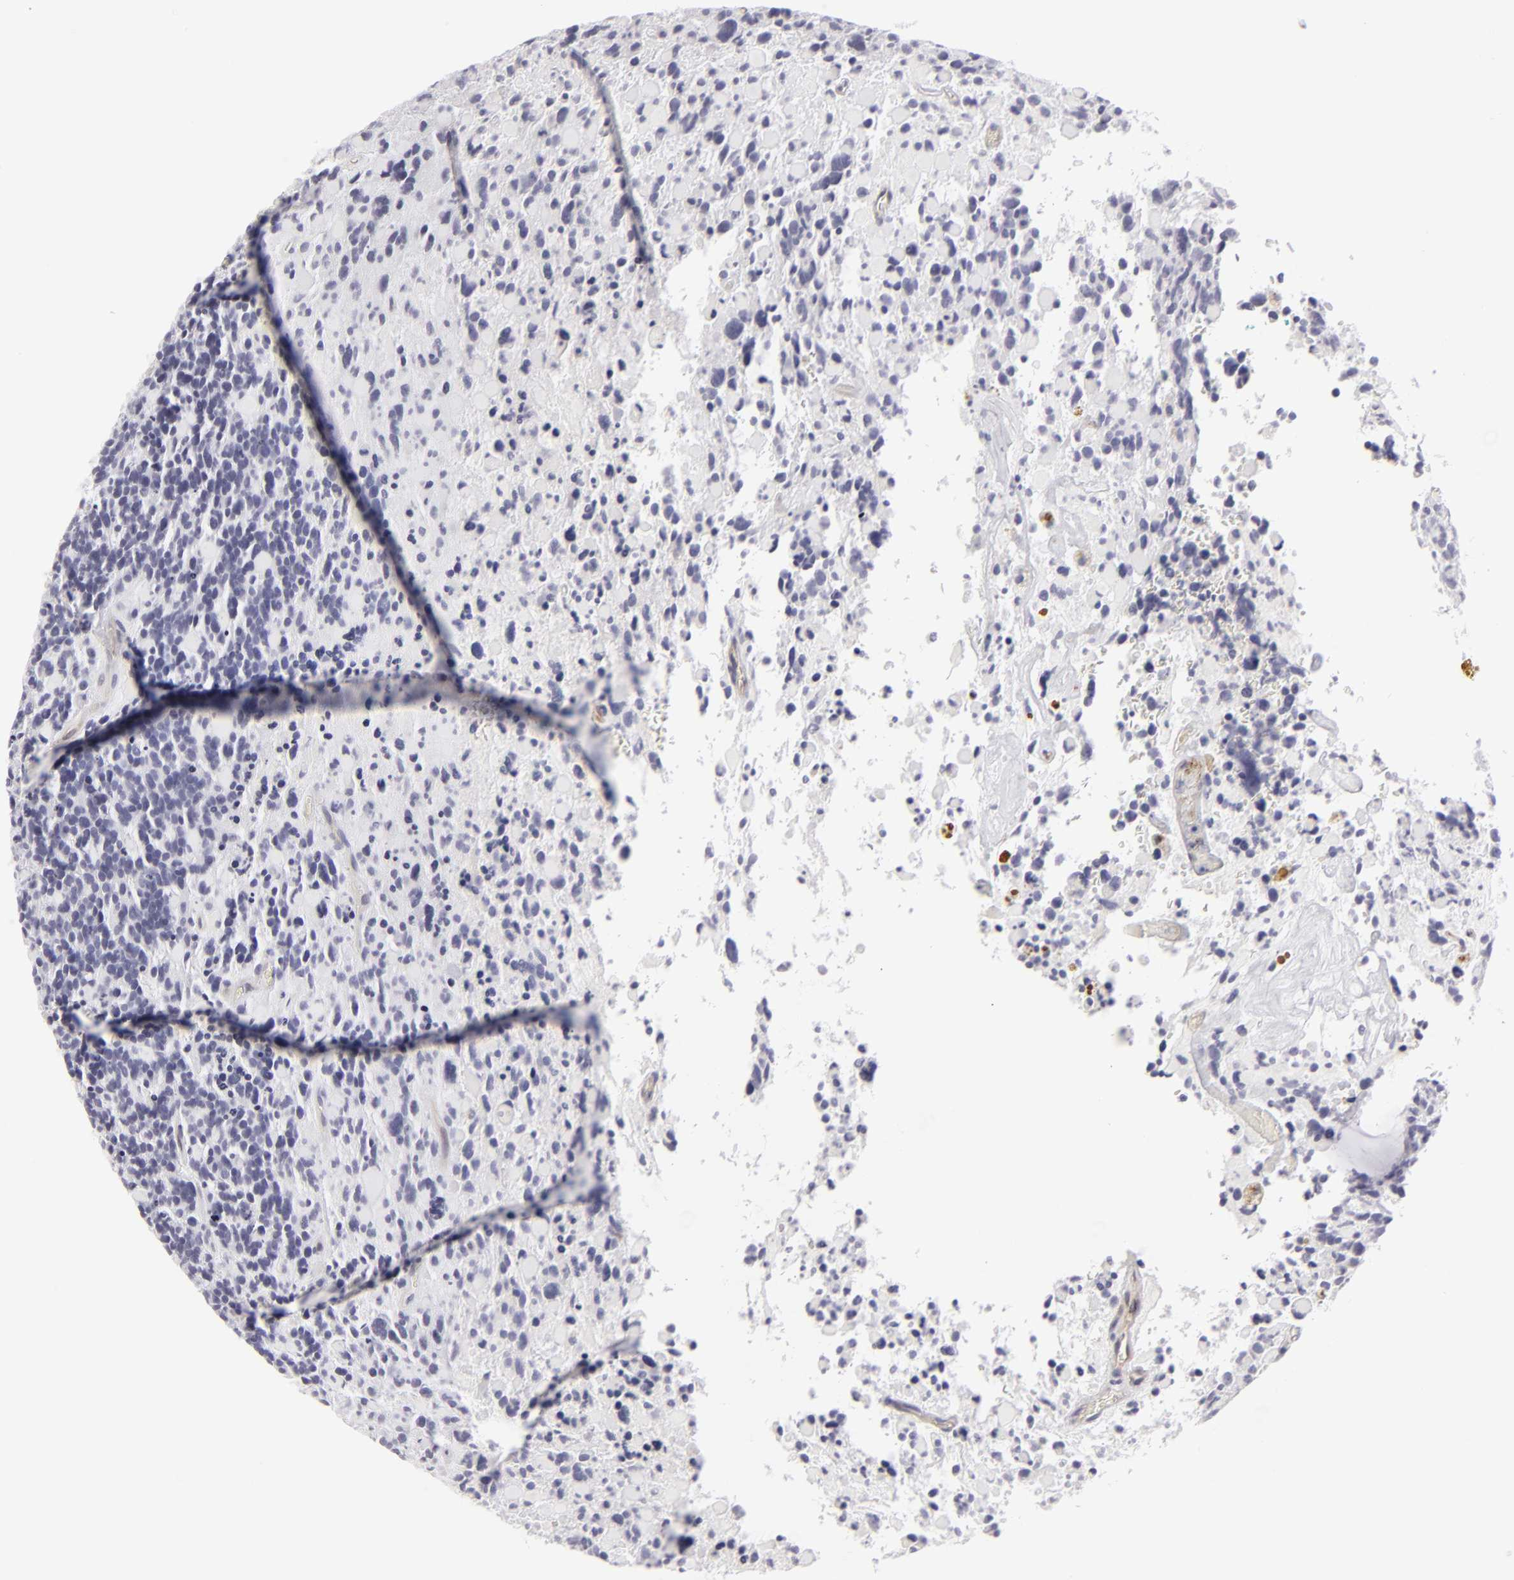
{"staining": {"intensity": "negative", "quantity": "none", "location": "none"}, "tissue": "glioma", "cell_type": "Tumor cells", "image_type": "cancer", "snomed": [{"axis": "morphology", "description": "Glioma, malignant, High grade"}, {"axis": "topography", "description": "Brain"}], "caption": "Human glioma stained for a protein using immunohistochemistry shows no positivity in tumor cells.", "gene": "JUP", "patient": {"sex": "female", "age": 37}}